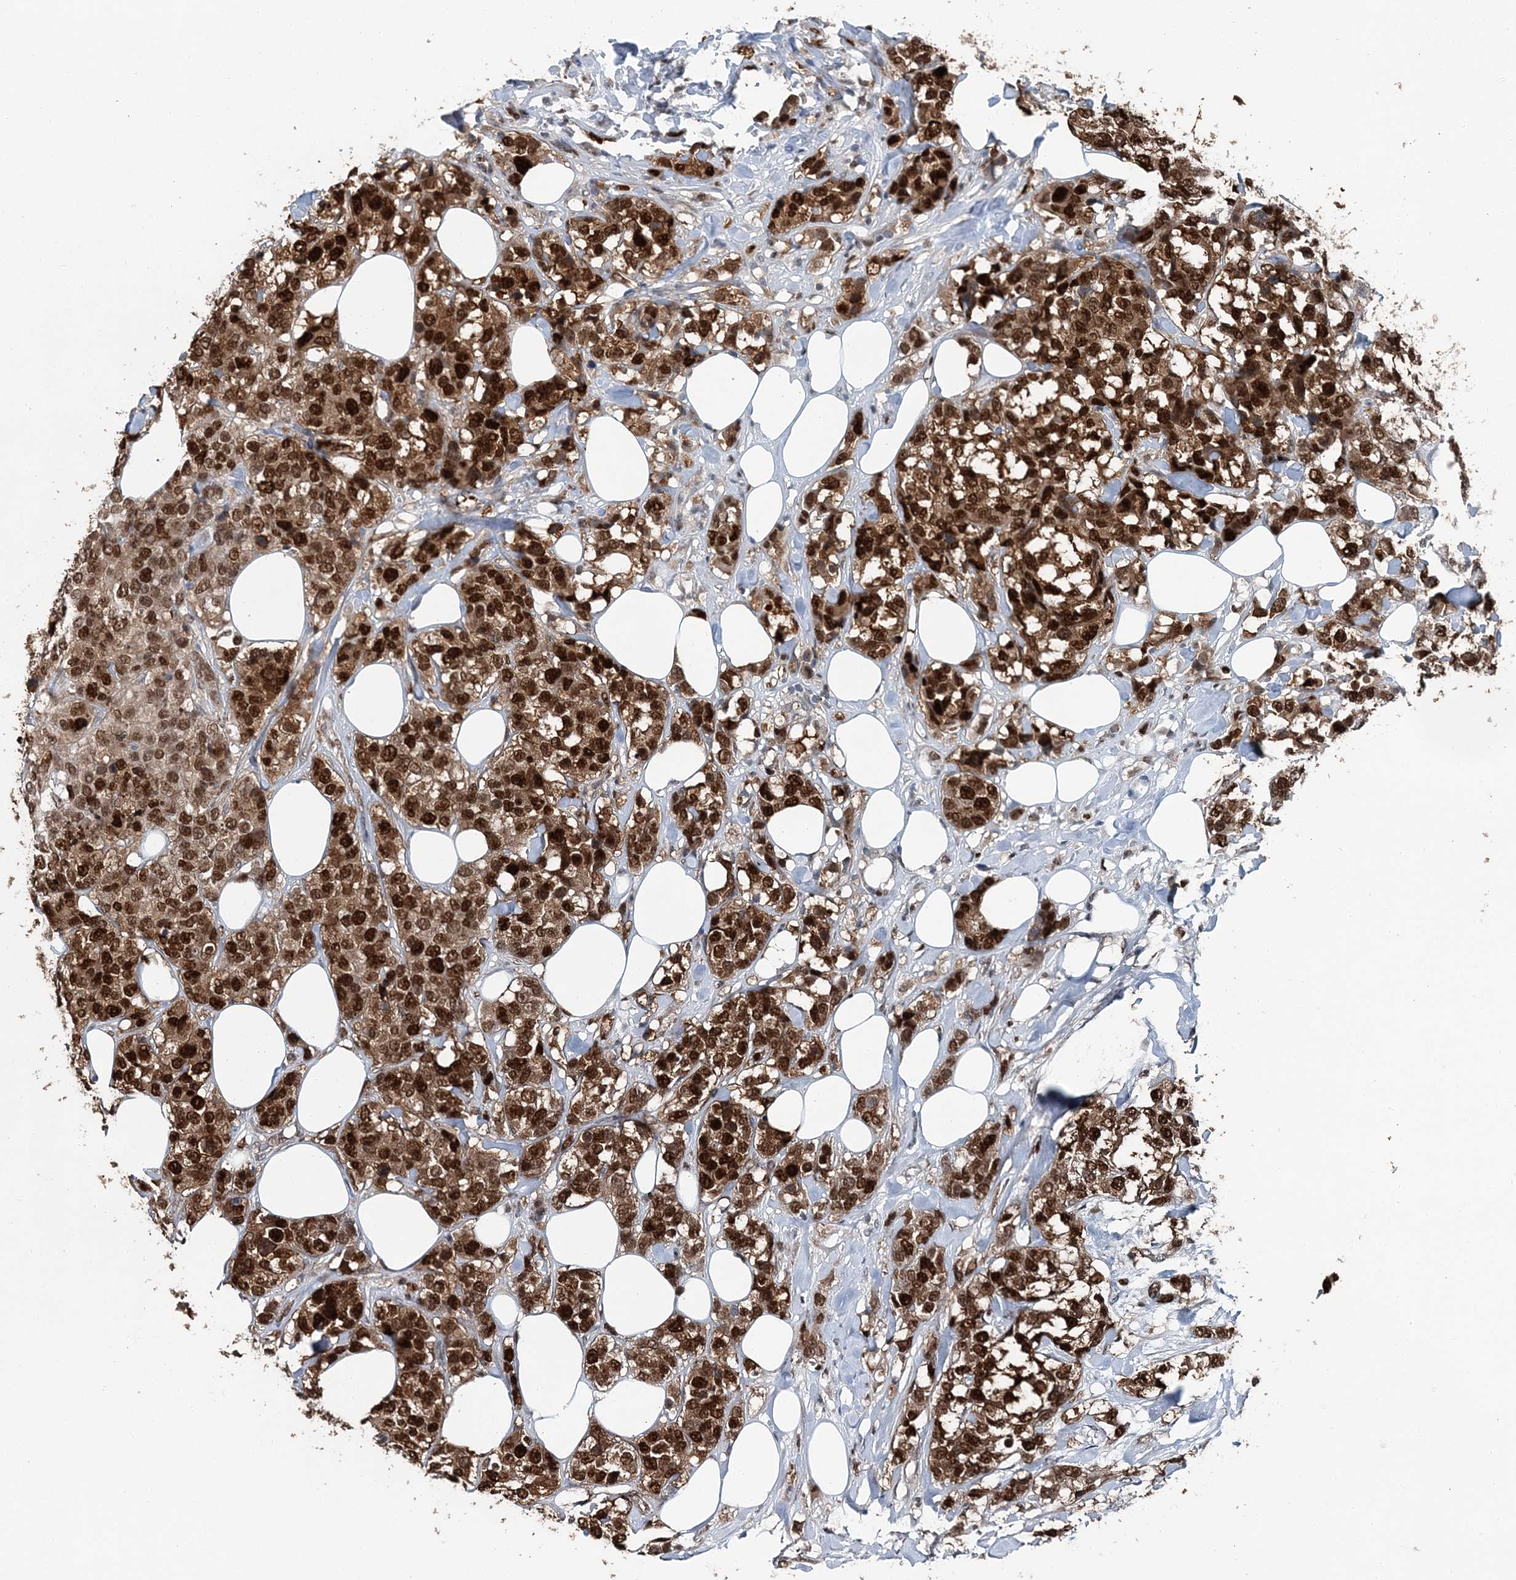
{"staining": {"intensity": "strong", "quantity": ">75%", "location": "nuclear"}, "tissue": "breast cancer", "cell_type": "Tumor cells", "image_type": "cancer", "snomed": [{"axis": "morphology", "description": "Lobular carcinoma"}, {"axis": "topography", "description": "Breast"}], "caption": "This image reveals immunohistochemistry staining of human breast lobular carcinoma, with high strong nuclear expression in about >75% of tumor cells.", "gene": "HAT1", "patient": {"sex": "female", "age": 59}}